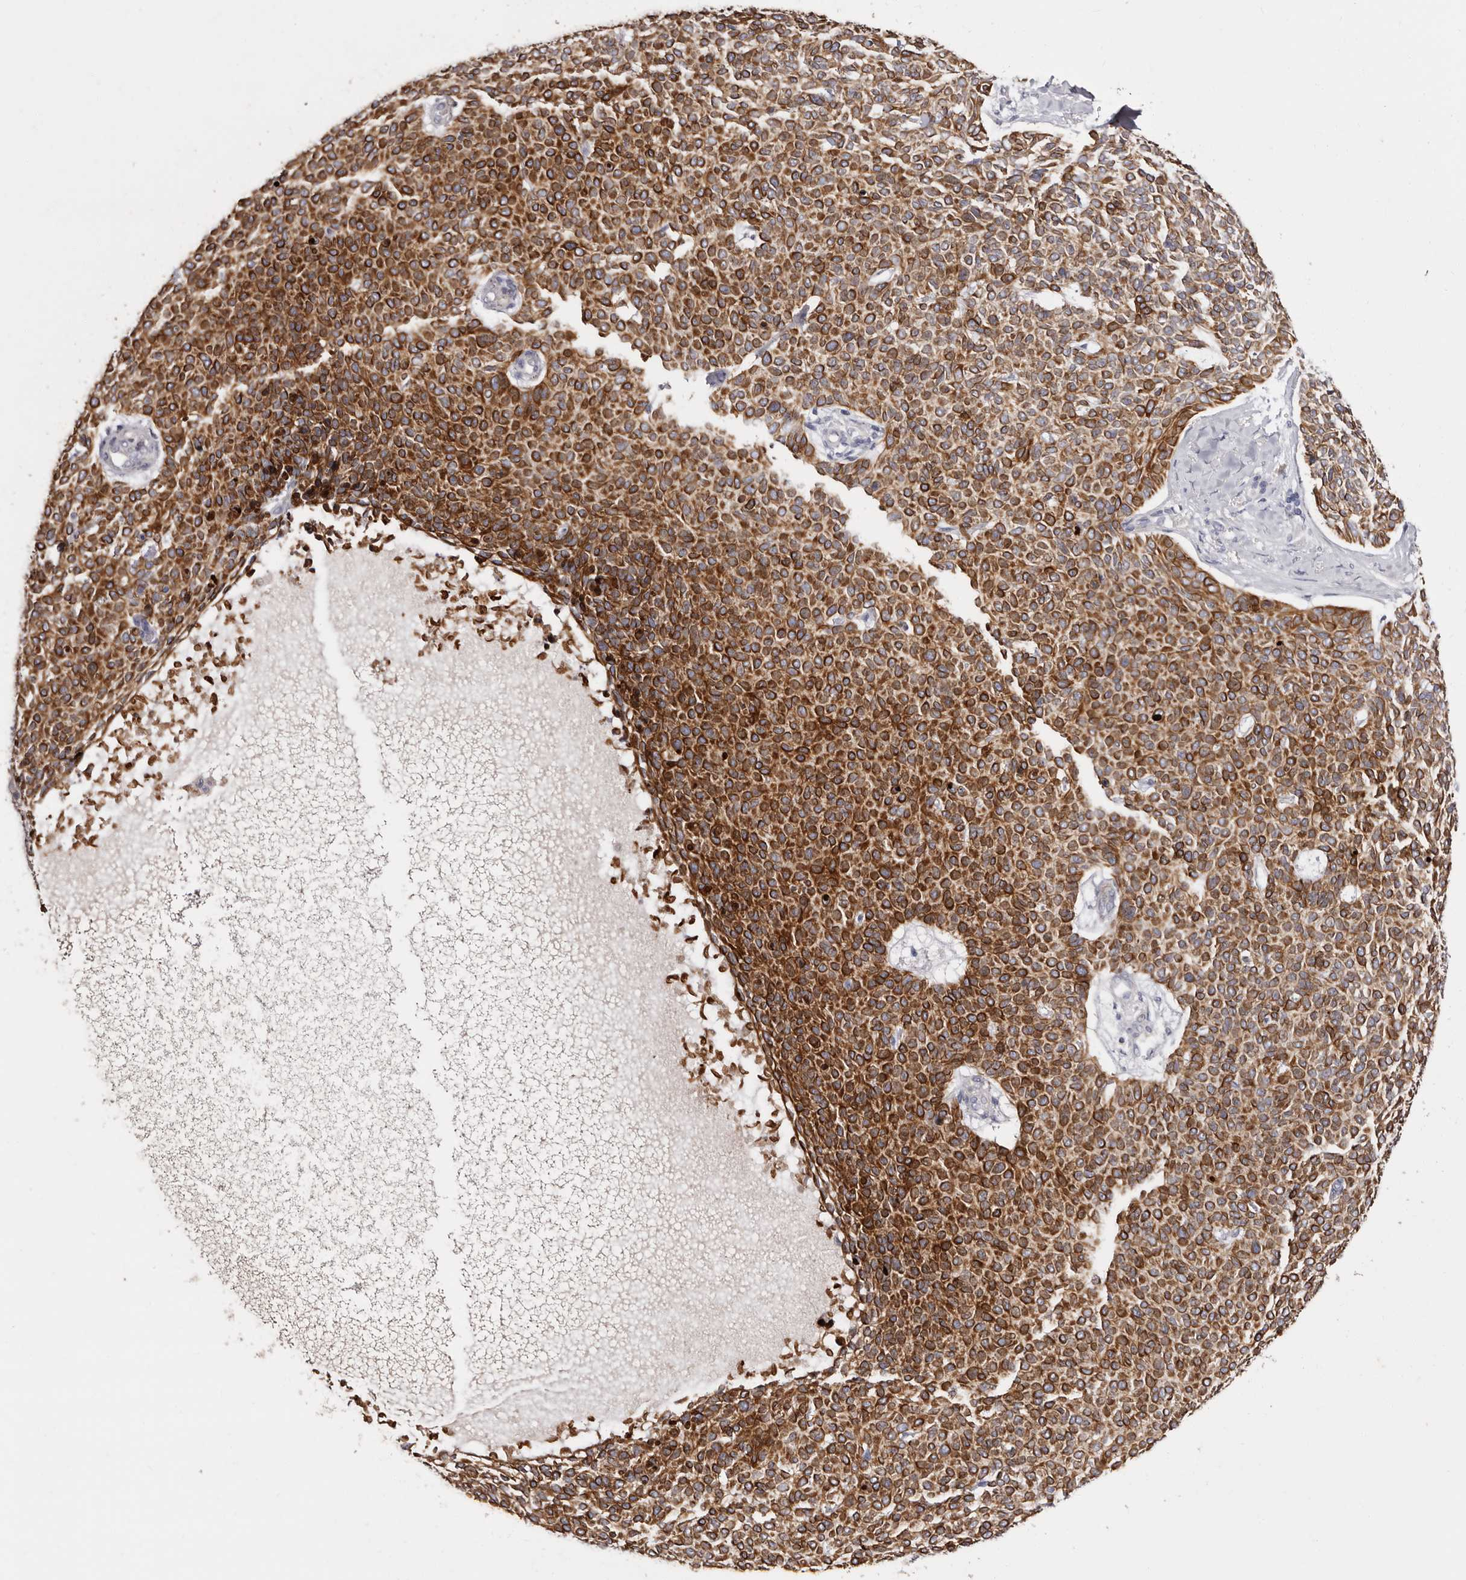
{"staining": {"intensity": "strong", "quantity": ">75%", "location": "cytoplasmic/membranous"}, "tissue": "skin cancer", "cell_type": "Tumor cells", "image_type": "cancer", "snomed": [{"axis": "morphology", "description": "Normal tissue, NOS"}, {"axis": "morphology", "description": "Basal cell carcinoma"}, {"axis": "topography", "description": "Skin"}], "caption": "The histopathology image demonstrates a brown stain indicating the presence of a protein in the cytoplasmic/membranous of tumor cells in skin cancer. (DAB (3,3'-diaminobenzidine) IHC with brightfield microscopy, high magnification).", "gene": "STK16", "patient": {"sex": "male", "age": 50}}